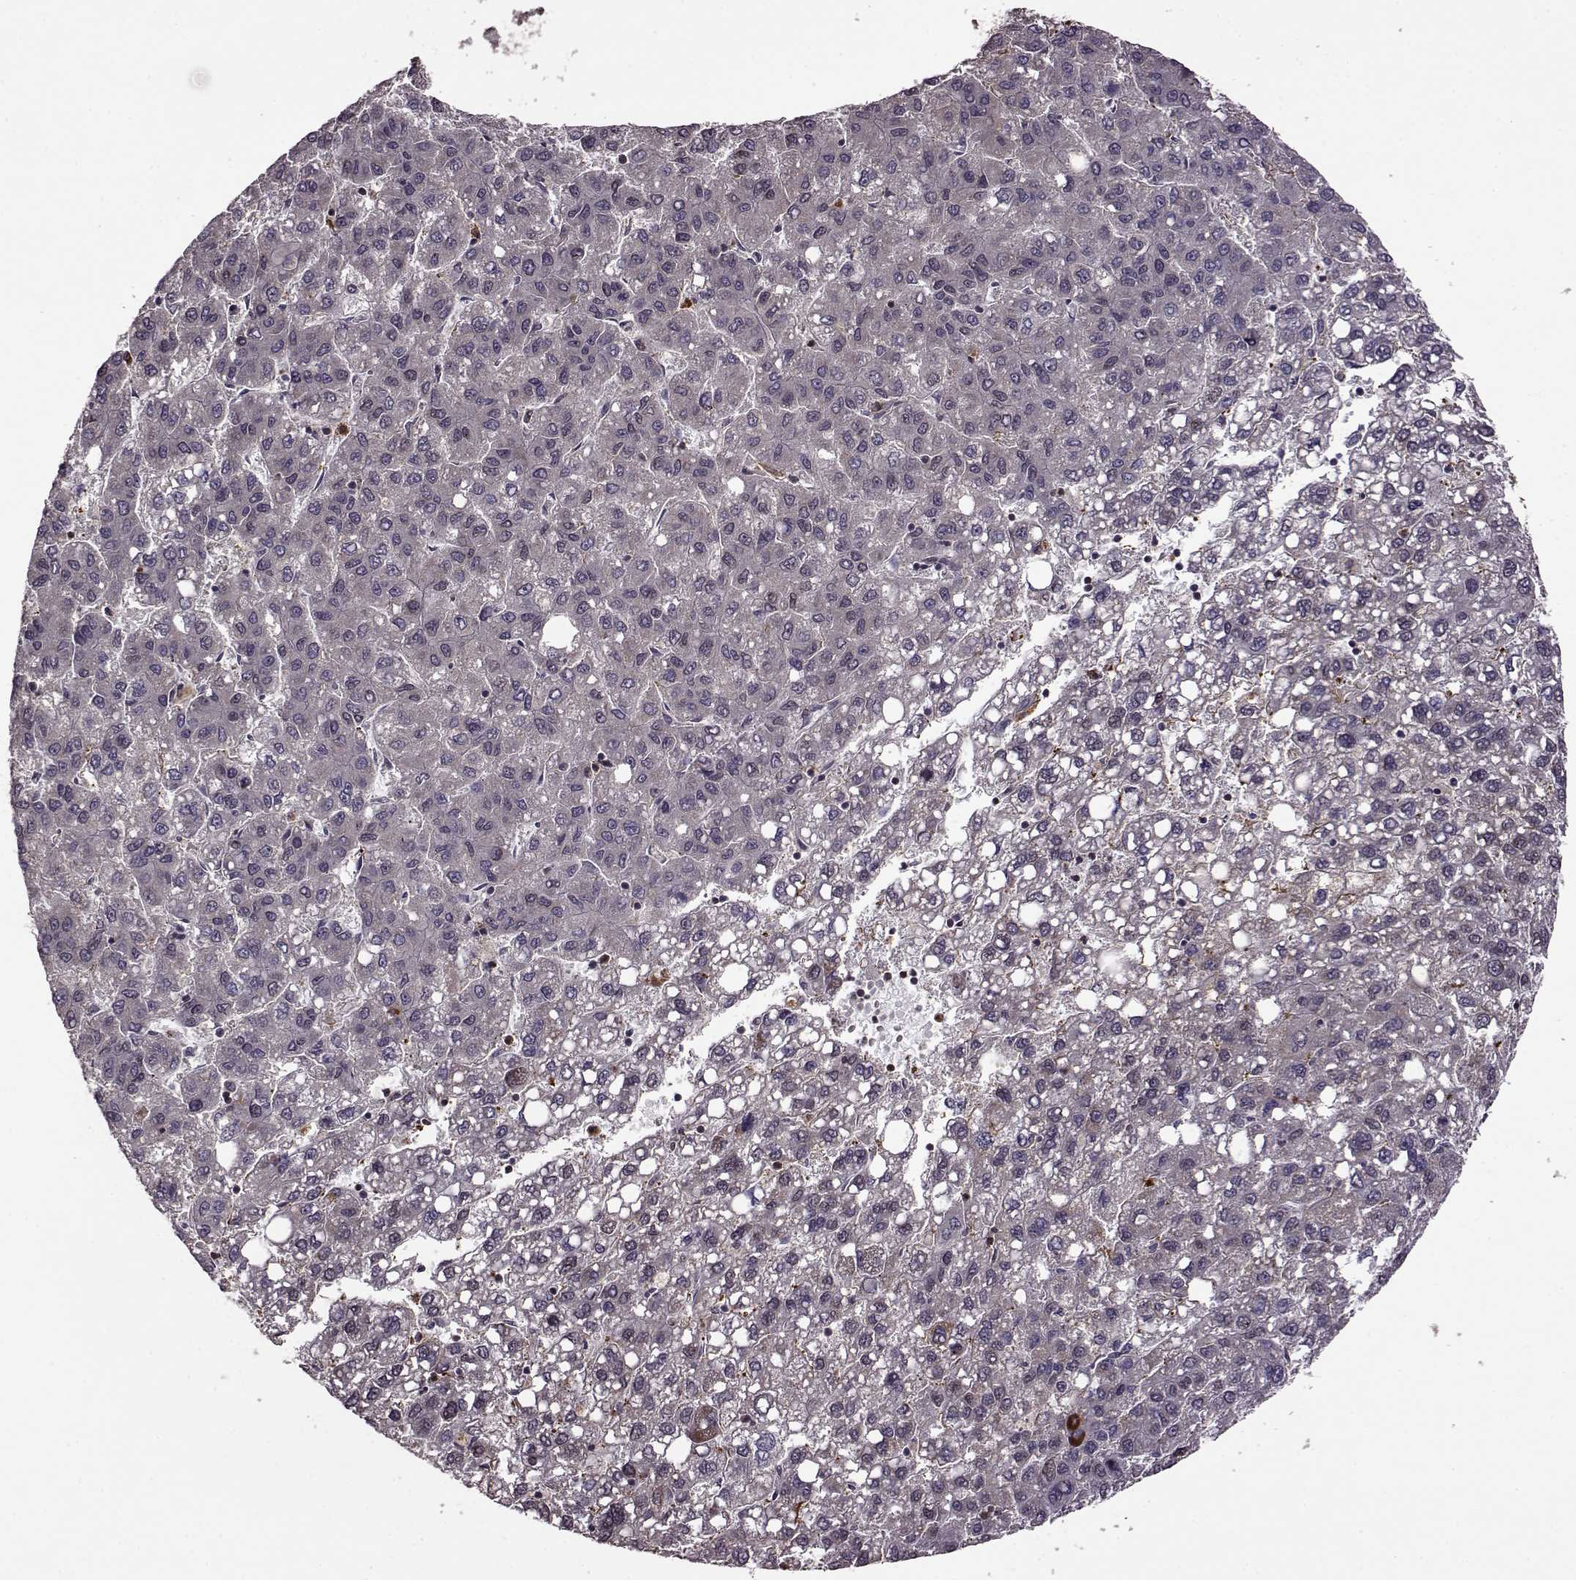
{"staining": {"intensity": "negative", "quantity": "none", "location": "none"}, "tissue": "liver cancer", "cell_type": "Tumor cells", "image_type": "cancer", "snomed": [{"axis": "morphology", "description": "Carcinoma, Hepatocellular, NOS"}, {"axis": "topography", "description": "Liver"}], "caption": "Immunohistochemistry of human liver cancer exhibits no expression in tumor cells.", "gene": "TRMU", "patient": {"sex": "female", "age": 82}}